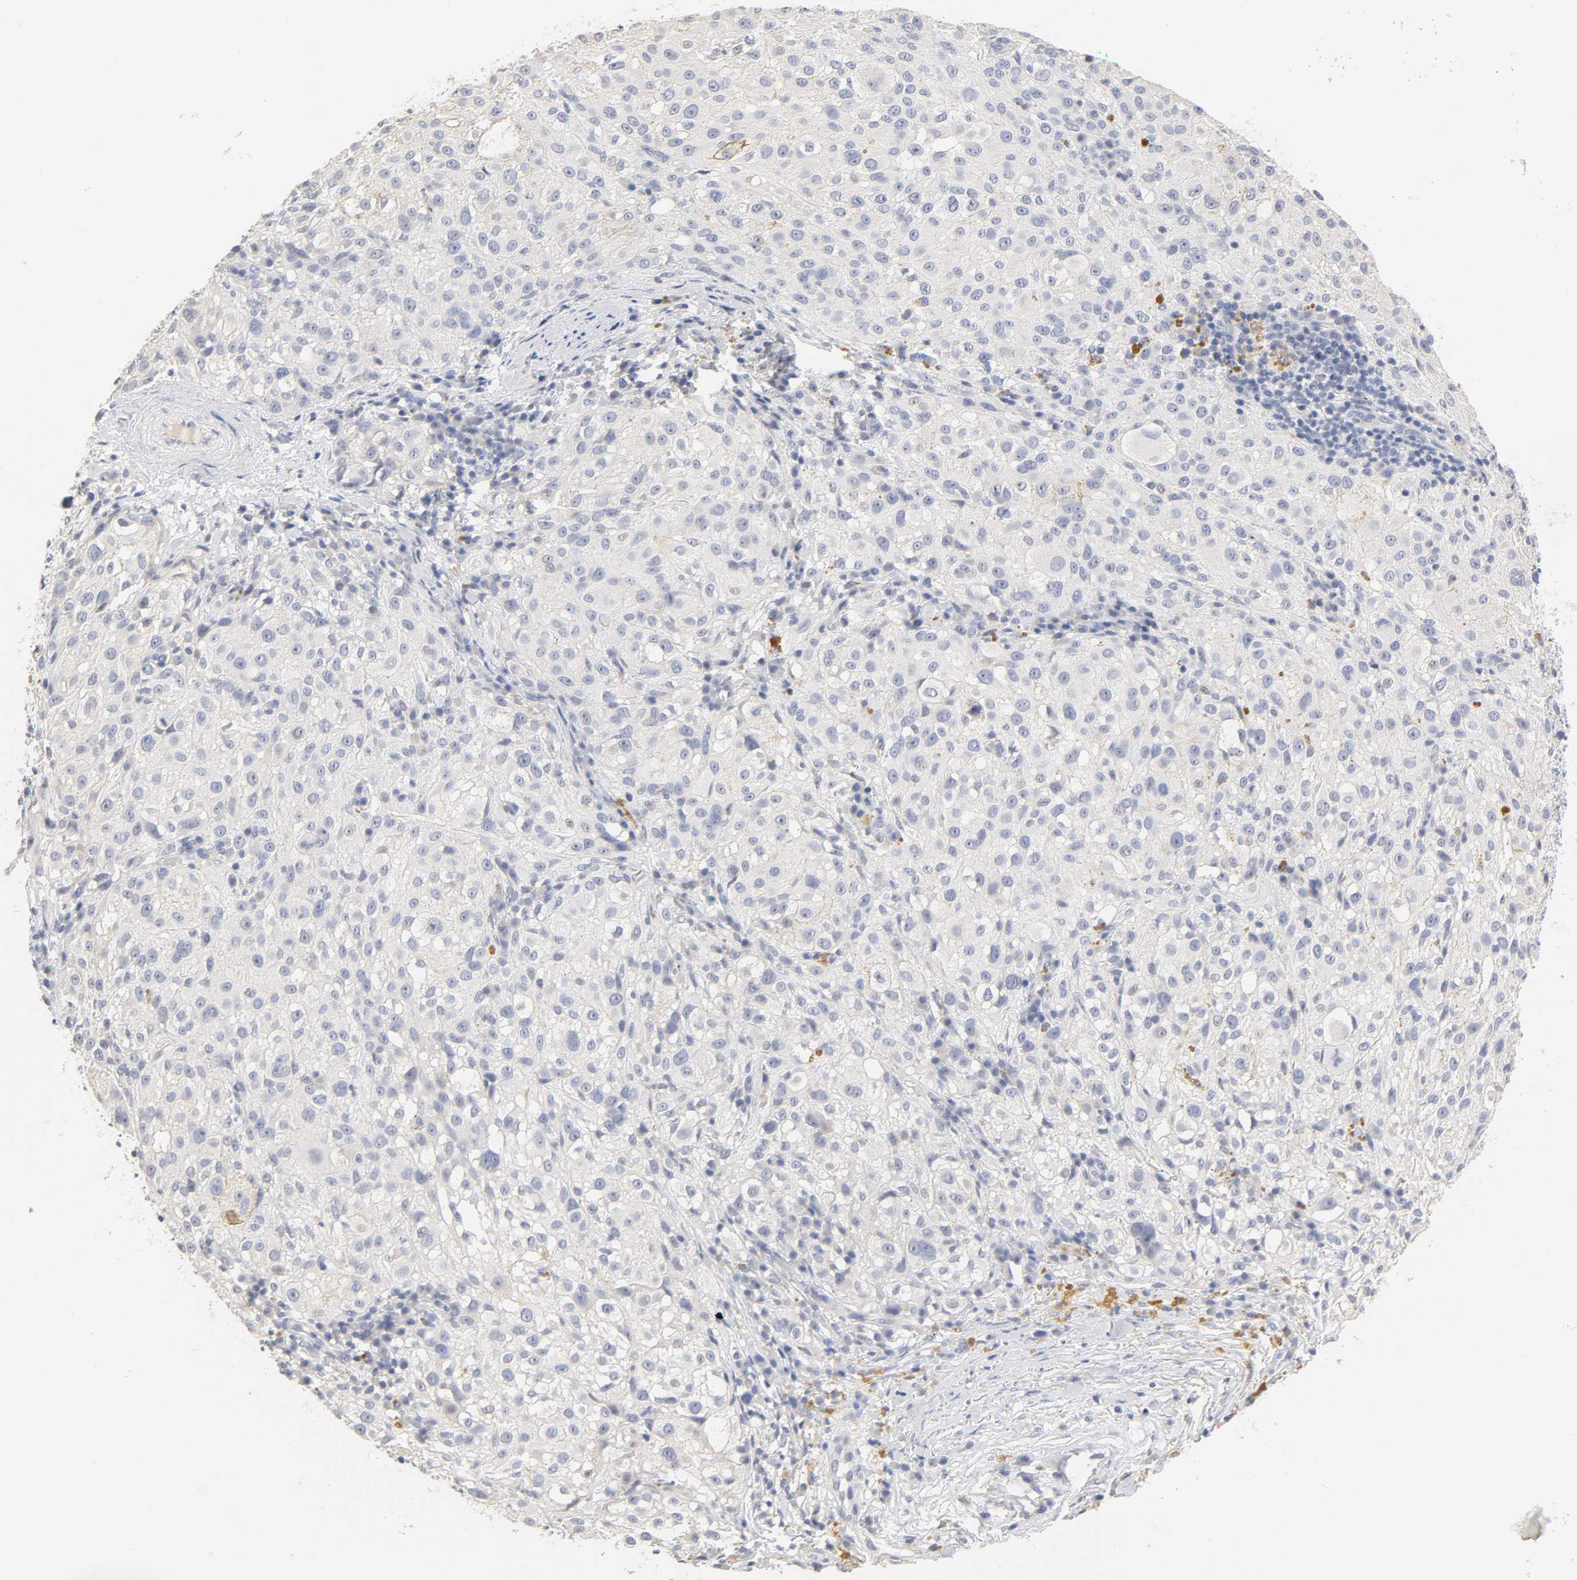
{"staining": {"intensity": "negative", "quantity": "none", "location": "none"}, "tissue": "melanoma", "cell_type": "Tumor cells", "image_type": "cancer", "snomed": [{"axis": "morphology", "description": "Necrosis, NOS"}, {"axis": "morphology", "description": "Malignant melanoma, NOS"}, {"axis": "topography", "description": "Skin"}], "caption": "A micrograph of human melanoma is negative for staining in tumor cells.", "gene": "OVOL1", "patient": {"sex": "female", "age": 87}}